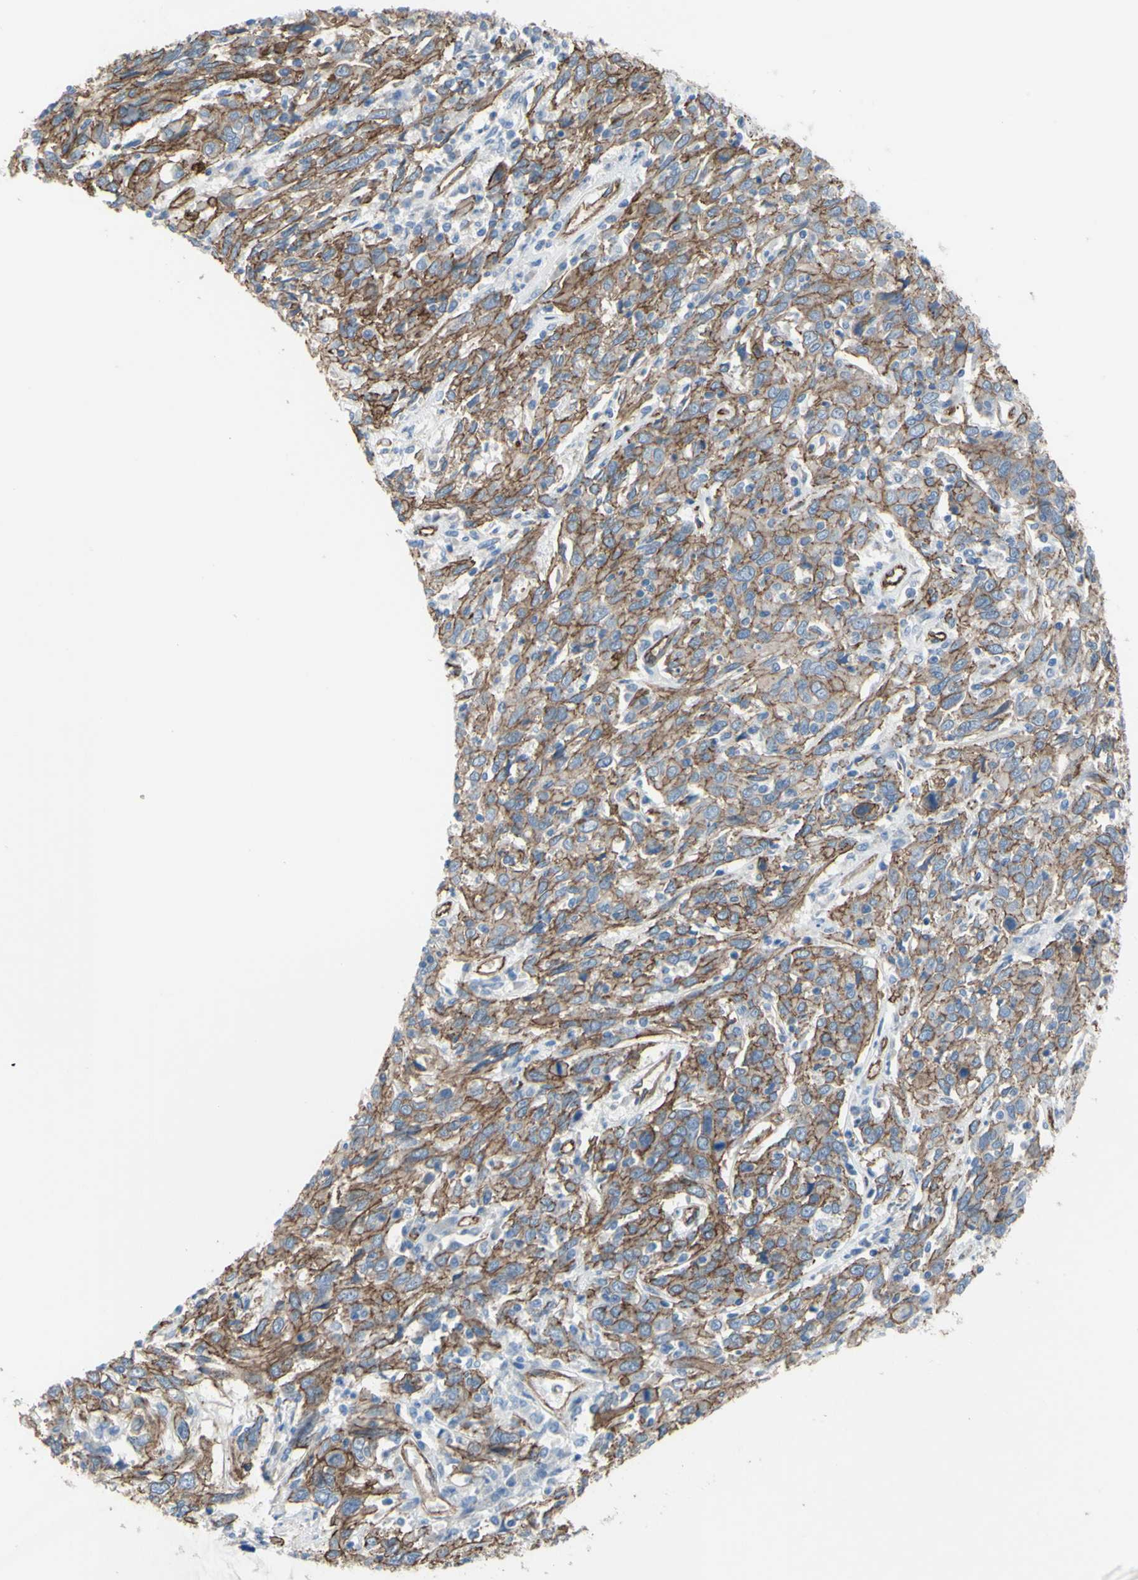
{"staining": {"intensity": "moderate", "quantity": ">75%", "location": "cytoplasmic/membranous"}, "tissue": "cervical cancer", "cell_type": "Tumor cells", "image_type": "cancer", "snomed": [{"axis": "morphology", "description": "Squamous cell carcinoma, NOS"}, {"axis": "topography", "description": "Cervix"}], "caption": "Protein staining of cervical squamous cell carcinoma tissue exhibits moderate cytoplasmic/membranous positivity in about >75% of tumor cells.", "gene": "TPBG", "patient": {"sex": "female", "age": 46}}